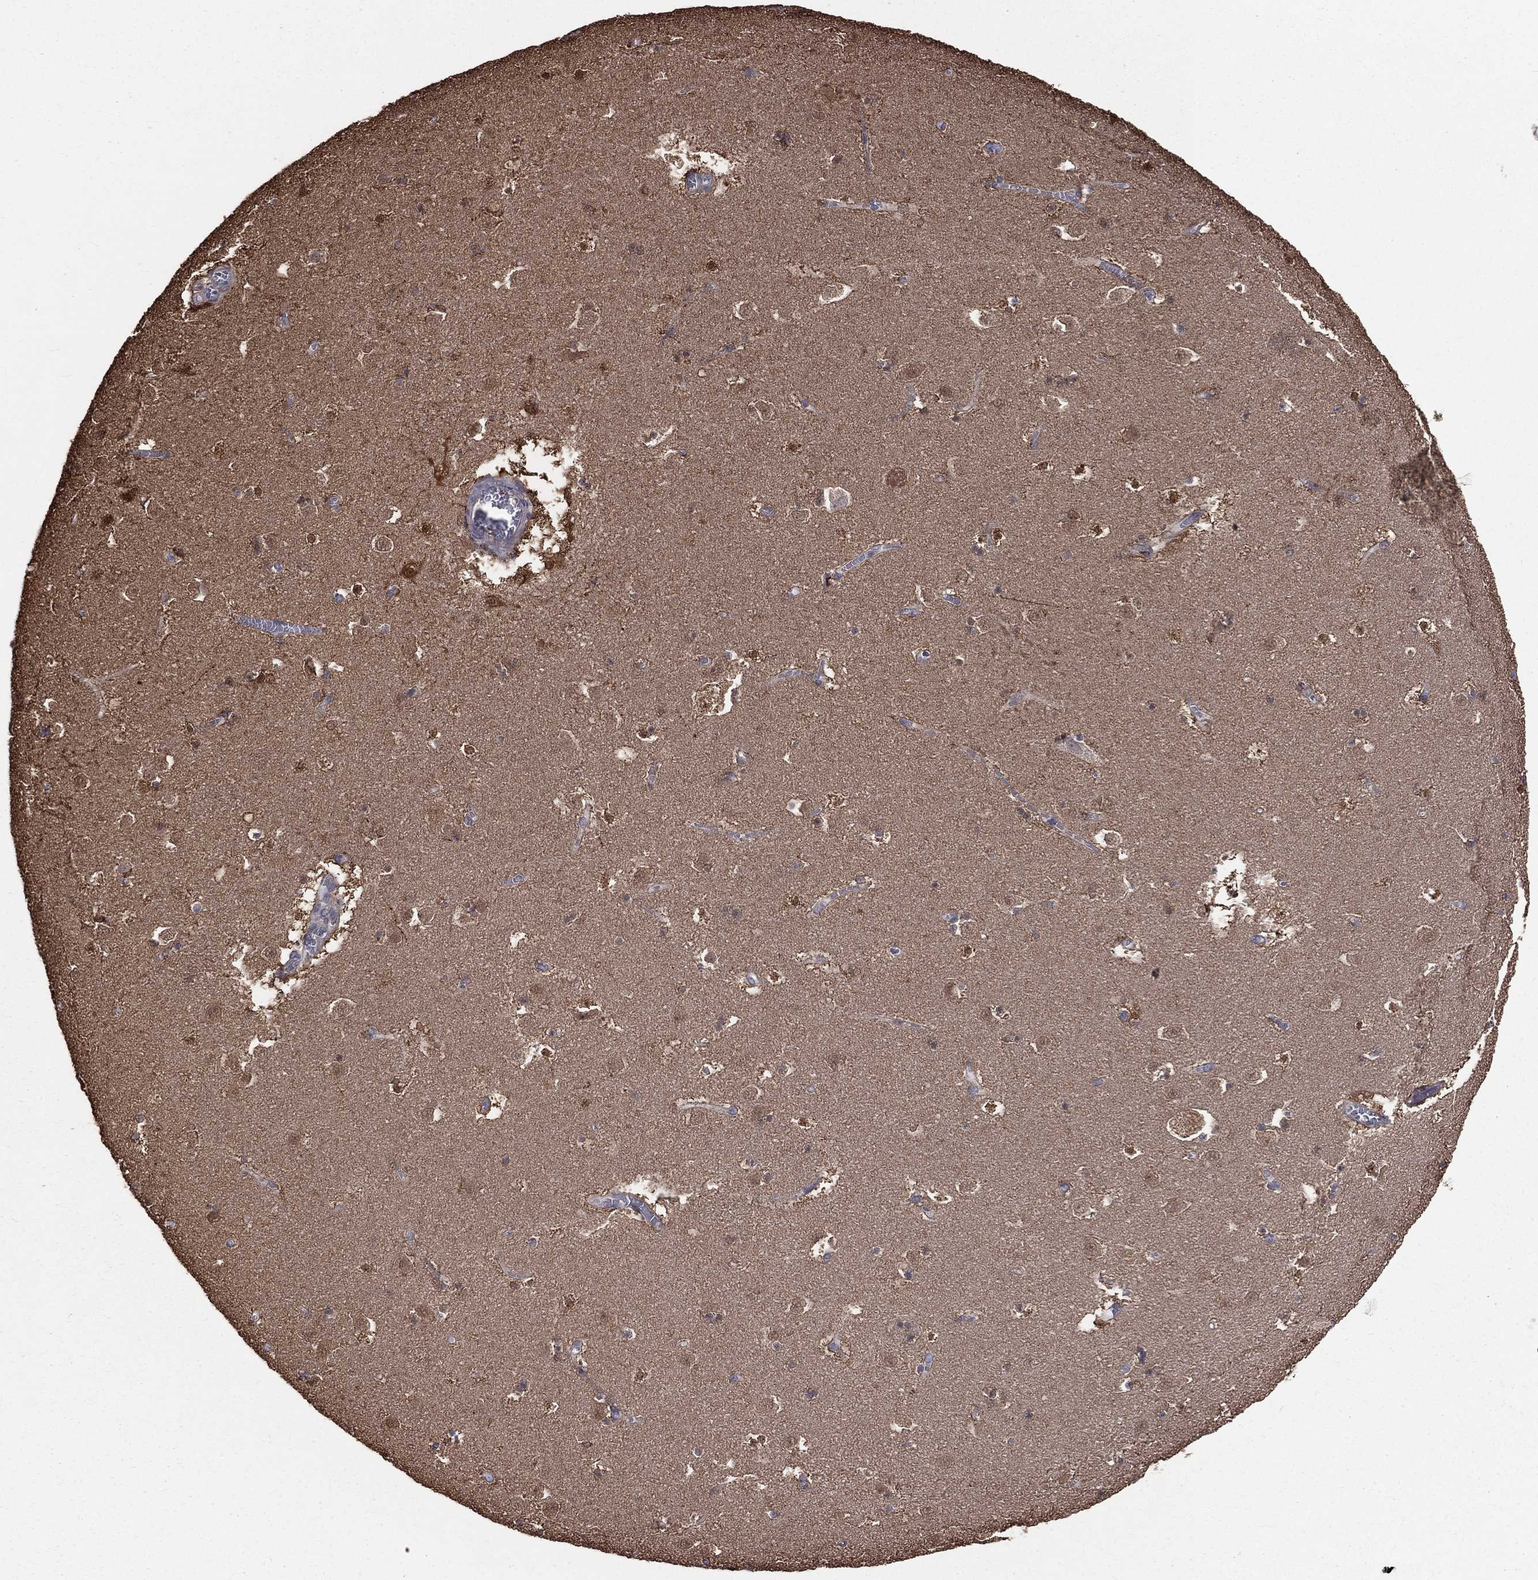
{"staining": {"intensity": "strong", "quantity": "<25%", "location": "cytoplasmic/membranous,nuclear"}, "tissue": "caudate", "cell_type": "Glial cells", "image_type": "normal", "snomed": [{"axis": "morphology", "description": "Normal tissue, NOS"}, {"axis": "topography", "description": "Lateral ventricle wall"}], "caption": "Caudate stained with IHC demonstrates strong cytoplasmic/membranous,nuclear expression in approximately <25% of glial cells.", "gene": "TBC1D2", "patient": {"sex": "female", "age": 42}}